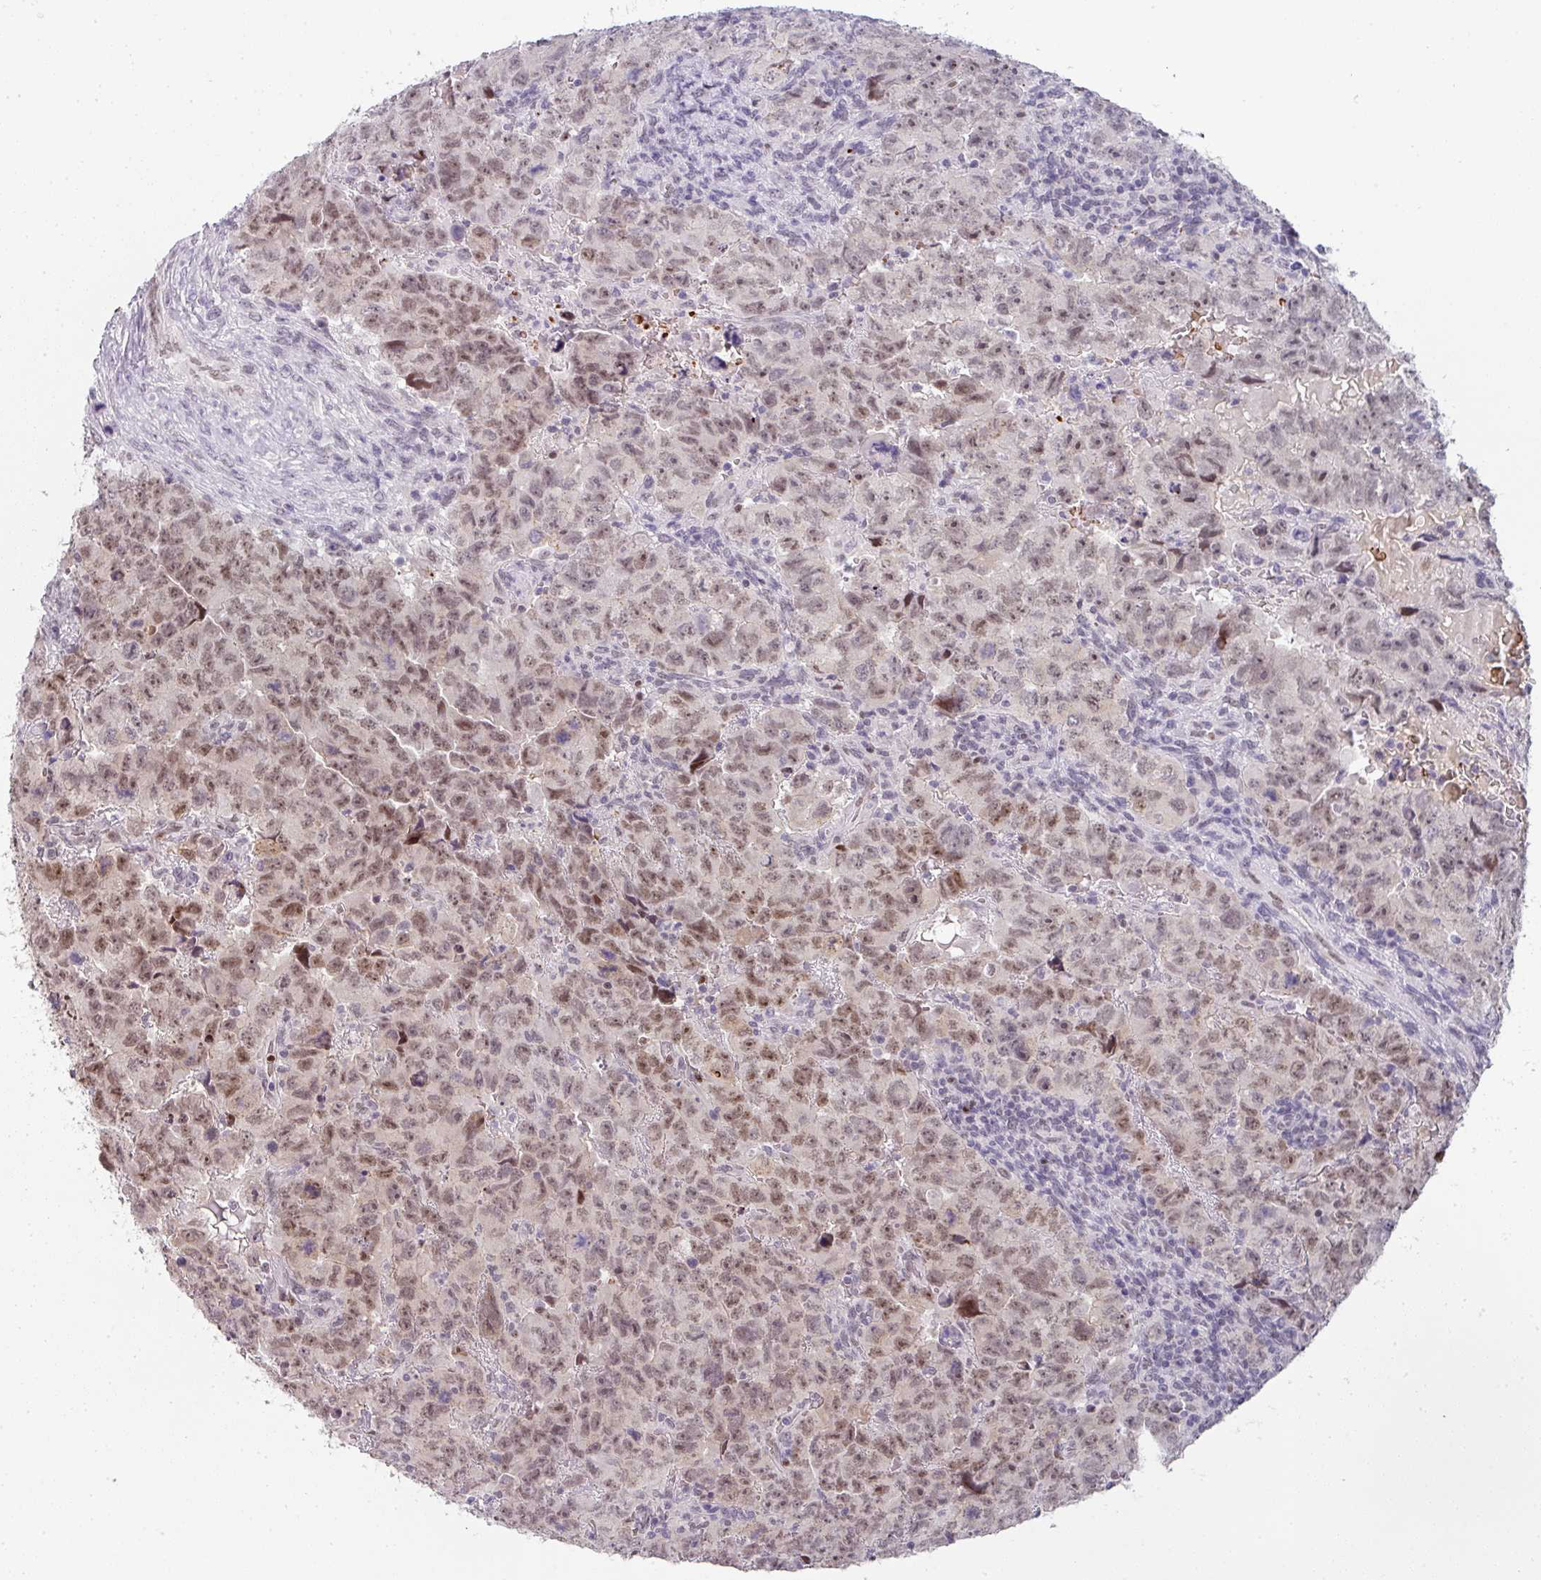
{"staining": {"intensity": "moderate", "quantity": "25%-75%", "location": "nuclear"}, "tissue": "testis cancer", "cell_type": "Tumor cells", "image_type": "cancer", "snomed": [{"axis": "morphology", "description": "Carcinoma, Embryonal, NOS"}, {"axis": "topography", "description": "Testis"}], "caption": "Approximately 25%-75% of tumor cells in human testis cancer display moderate nuclear protein expression as visualized by brown immunohistochemical staining.", "gene": "NEIL1", "patient": {"sex": "male", "age": 24}}